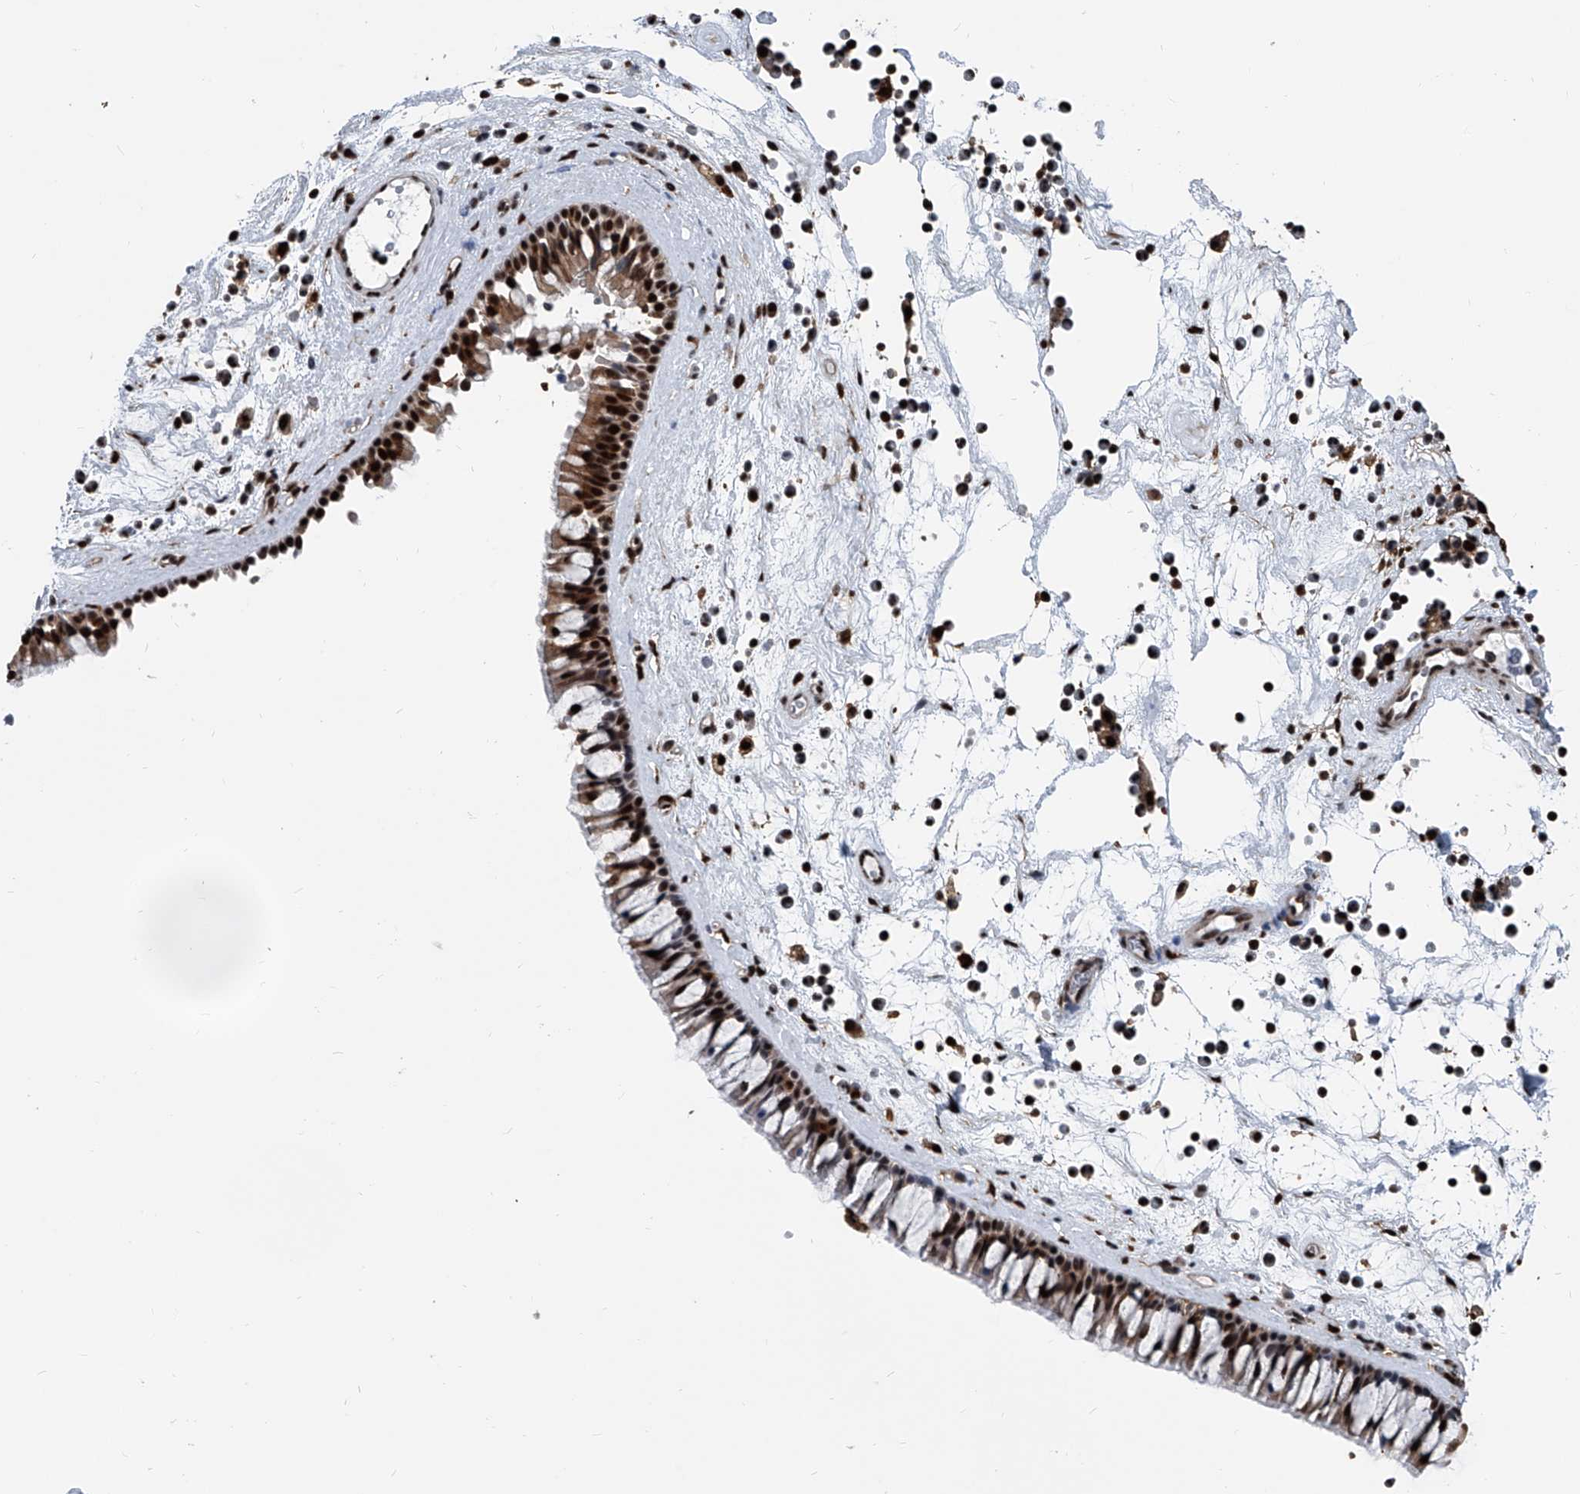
{"staining": {"intensity": "strong", "quantity": ">75%", "location": "nuclear"}, "tissue": "nasopharynx", "cell_type": "Respiratory epithelial cells", "image_type": "normal", "snomed": [{"axis": "morphology", "description": "Normal tissue, NOS"}, {"axis": "topography", "description": "Nasopharynx"}], "caption": "High-magnification brightfield microscopy of benign nasopharynx stained with DAB (3,3'-diaminobenzidine) (brown) and counterstained with hematoxylin (blue). respiratory epithelial cells exhibit strong nuclear staining is identified in about>75% of cells.", "gene": "FKBP5", "patient": {"sex": "male", "age": 64}}